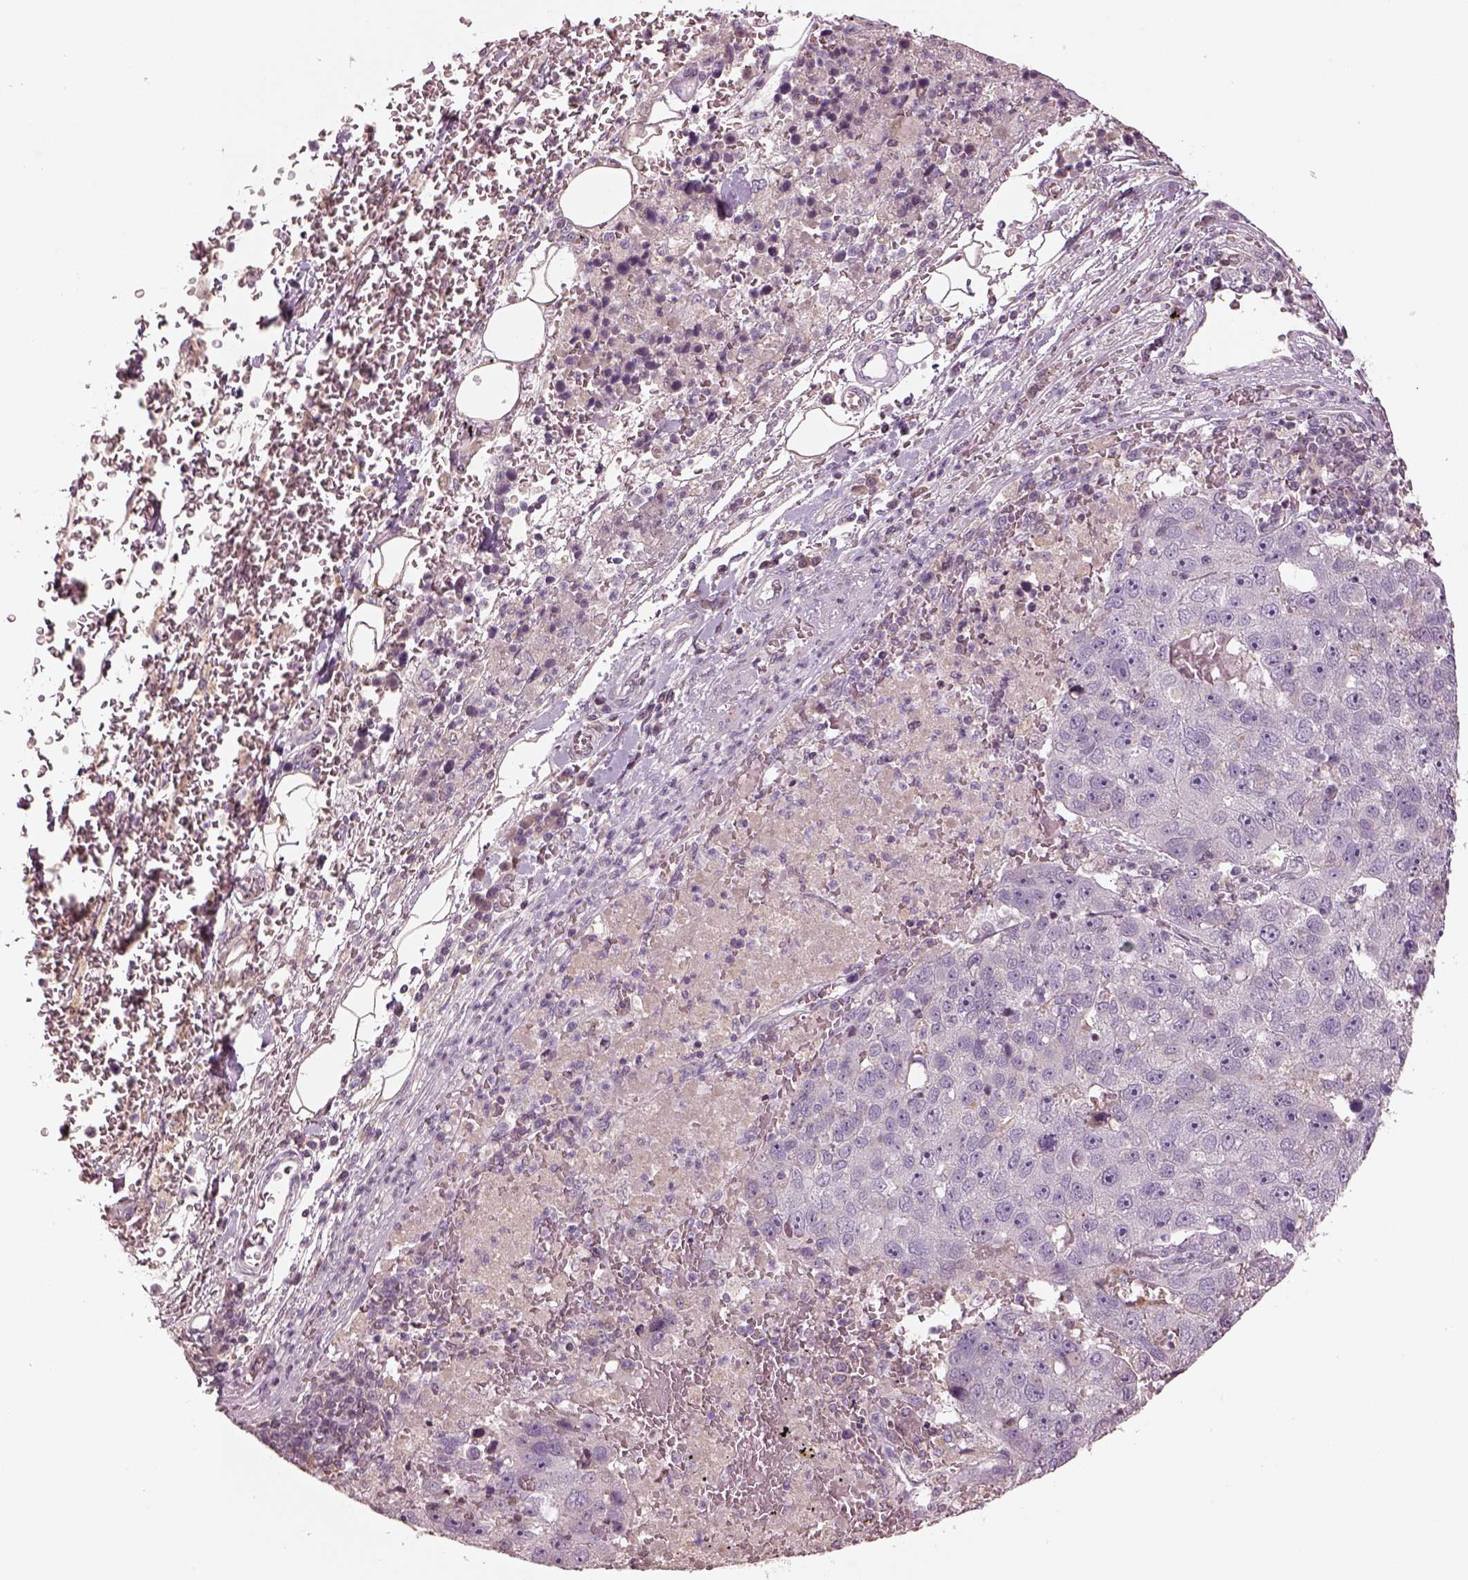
{"staining": {"intensity": "negative", "quantity": "none", "location": "none"}, "tissue": "pancreatic cancer", "cell_type": "Tumor cells", "image_type": "cancer", "snomed": [{"axis": "morphology", "description": "Adenocarcinoma, NOS"}, {"axis": "topography", "description": "Pancreas"}], "caption": "Immunohistochemistry (IHC) of human pancreatic cancer demonstrates no expression in tumor cells.", "gene": "TLX3", "patient": {"sex": "female", "age": 61}}